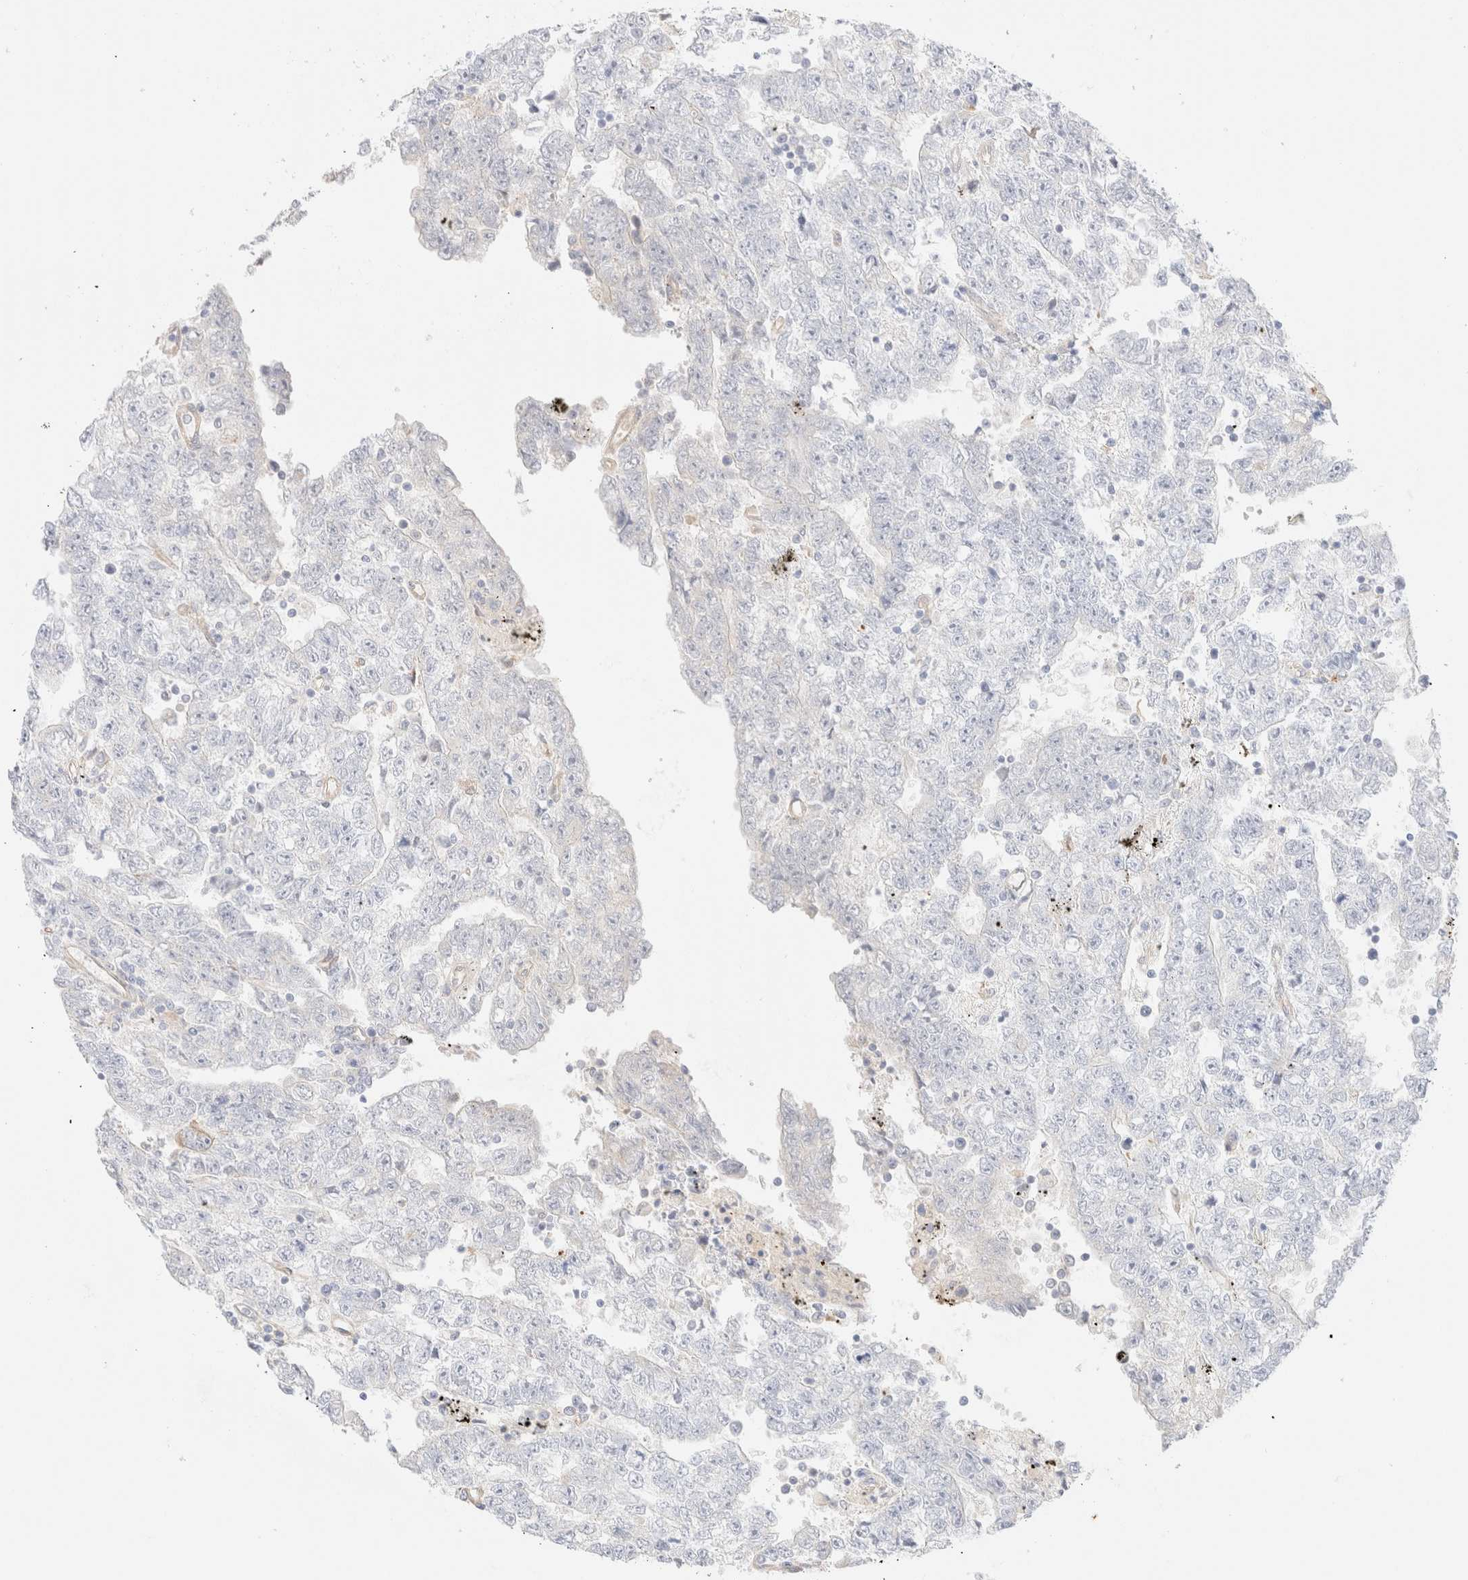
{"staining": {"intensity": "negative", "quantity": "none", "location": "none"}, "tissue": "testis cancer", "cell_type": "Tumor cells", "image_type": "cancer", "snomed": [{"axis": "morphology", "description": "Carcinoma, Embryonal, NOS"}, {"axis": "topography", "description": "Testis"}], "caption": "High magnification brightfield microscopy of testis cancer stained with DAB (3,3'-diaminobenzidine) (brown) and counterstained with hematoxylin (blue): tumor cells show no significant expression.", "gene": "NIBAN2", "patient": {"sex": "male", "age": 25}}